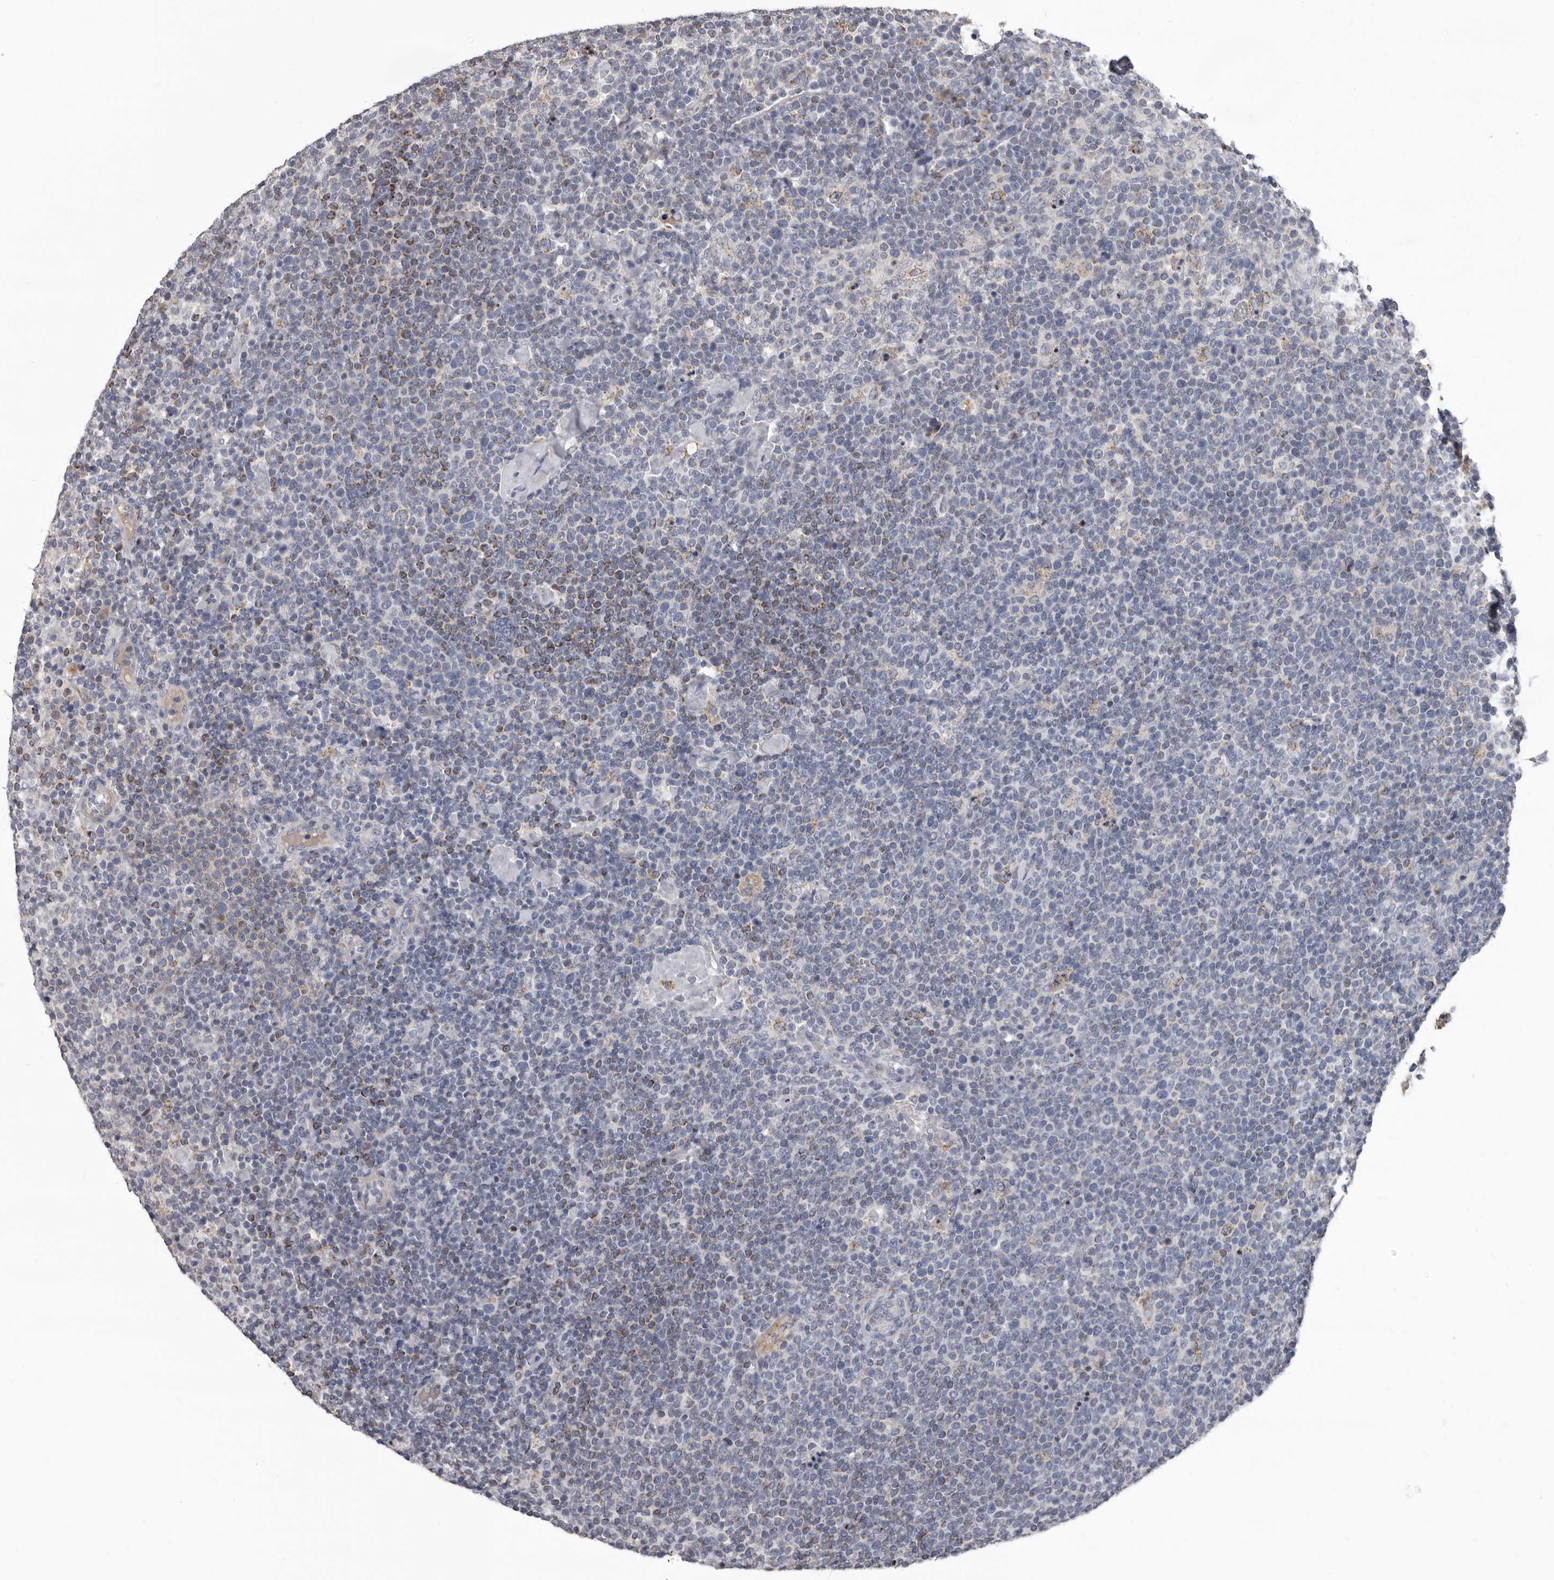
{"staining": {"intensity": "negative", "quantity": "none", "location": "none"}, "tissue": "lymphoma", "cell_type": "Tumor cells", "image_type": "cancer", "snomed": [{"axis": "morphology", "description": "Malignant lymphoma, non-Hodgkin's type, High grade"}, {"axis": "topography", "description": "Lymph node"}], "caption": "Lymphoma was stained to show a protein in brown. There is no significant expression in tumor cells.", "gene": "ALDH5A1", "patient": {"sex": "male", "age": 61}}